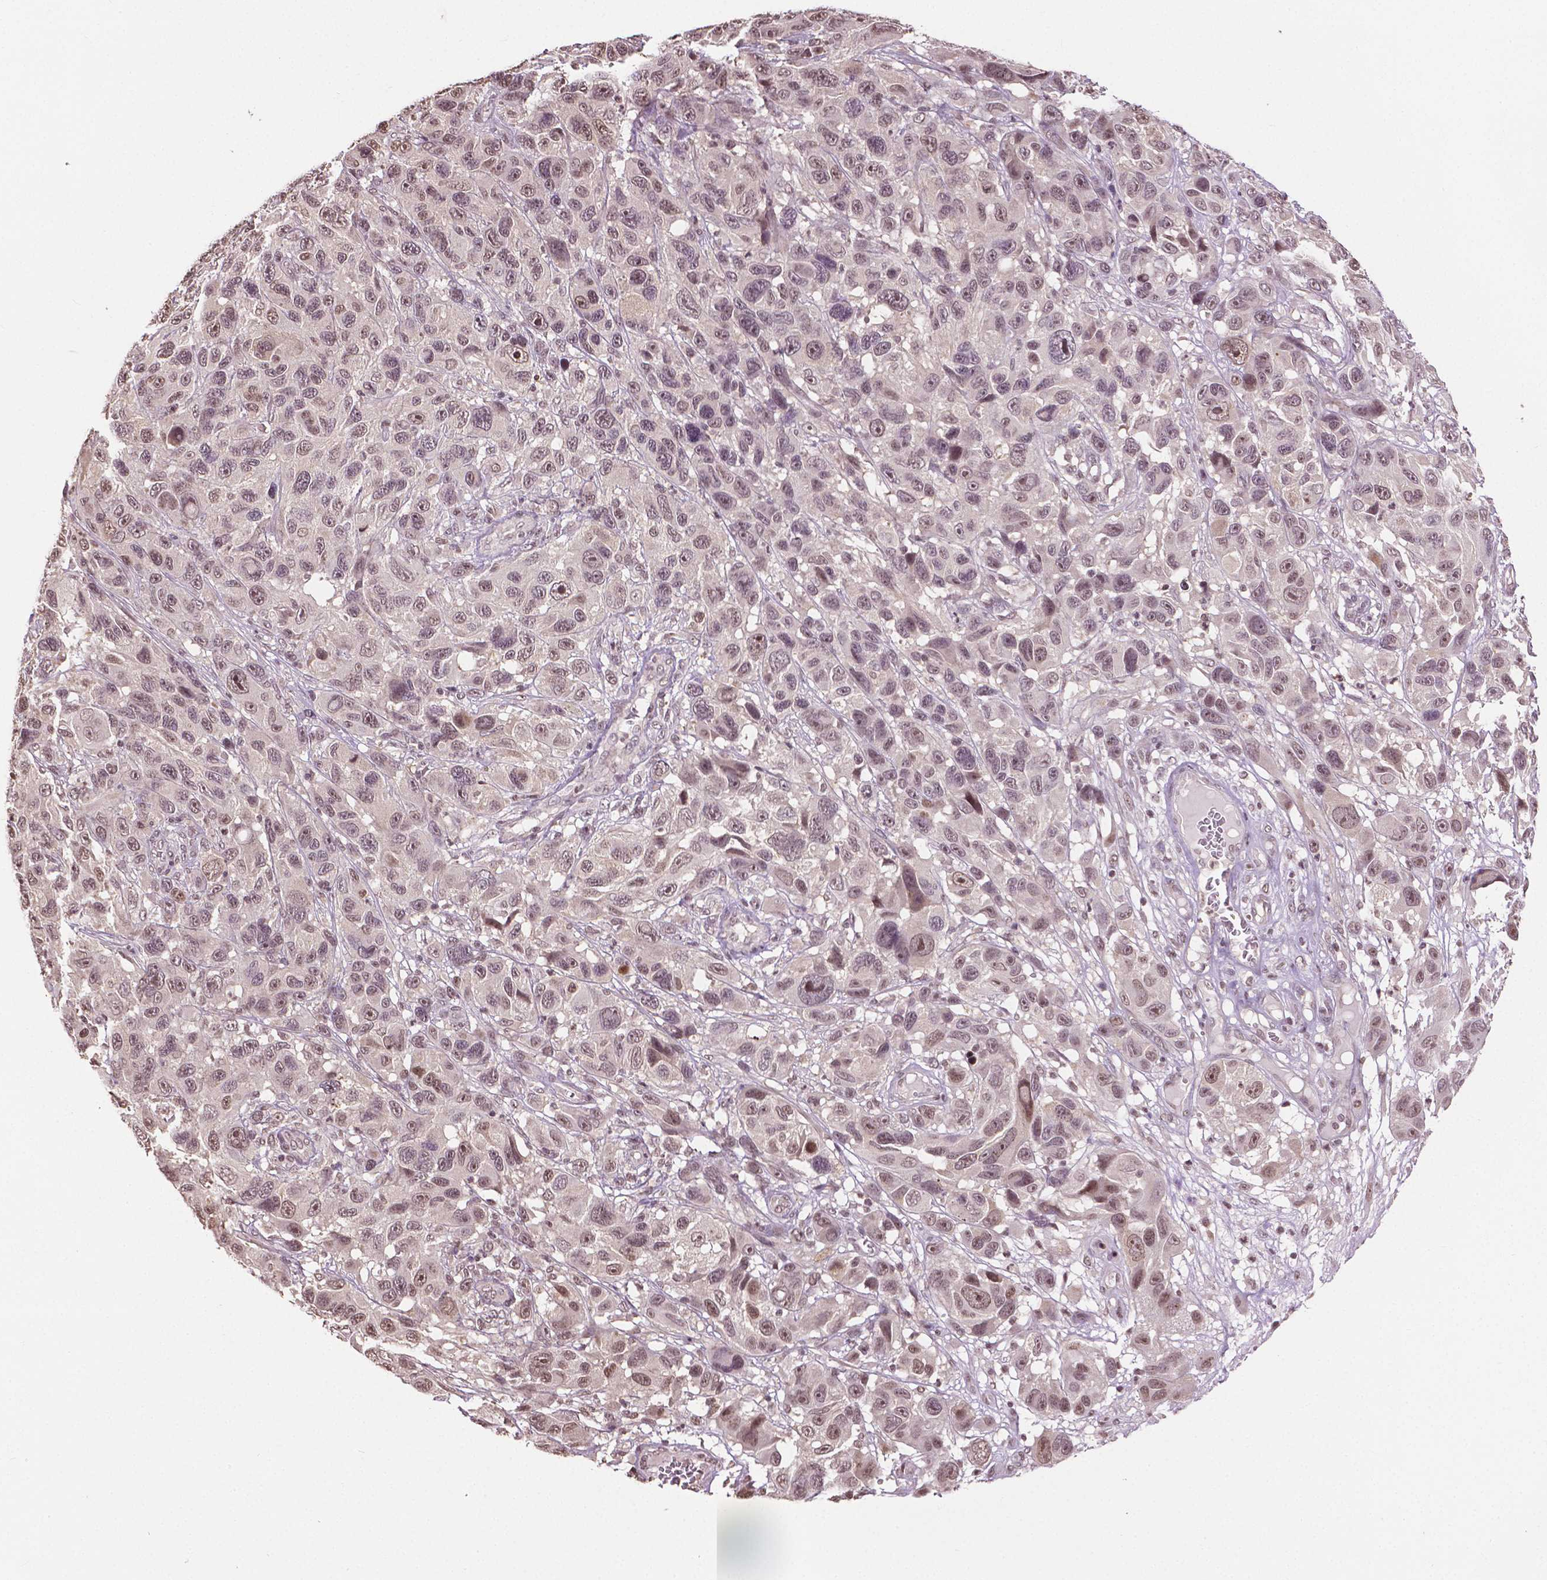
{"staining": {"intensity": "moderate", "quantity": ">75%", "location": "nuclear"}, "tissue": "melanoma", "cell_type": "Tumor cells", "image_type": "cancer", "snomed": [{"axis": "morphology", "description": "Malignant melanoma, NOS"}, {"axis": "topography", "description": "Skin"}], "caption": "Moderate nuclear protein positivity is appreciated in about >75% of tumor cells in melanoma. (brown staining indicates protein expression, while blue staining denotes nuclei).", "gene": "DEK", "patient": {"sex": "male", "age": 53}}